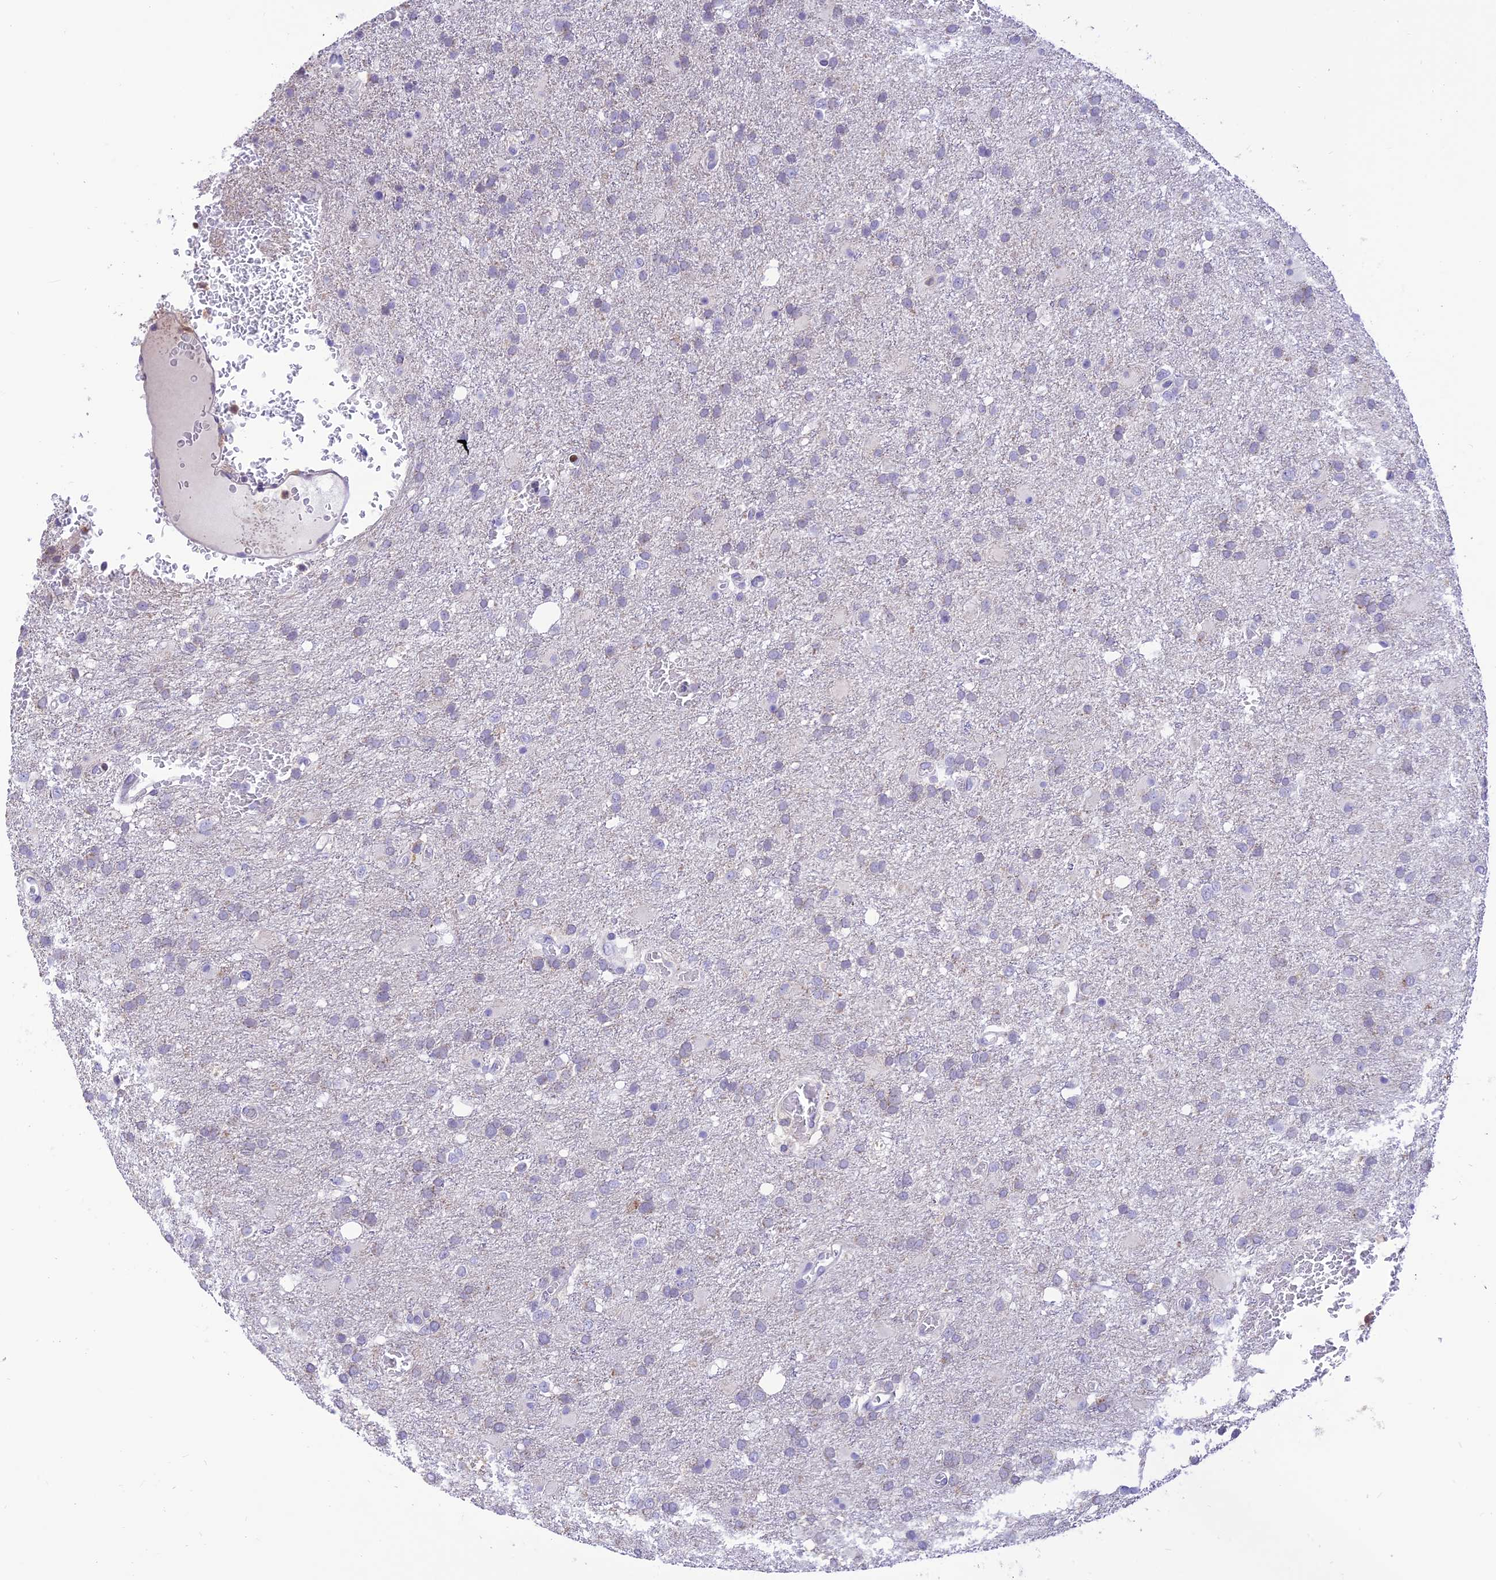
{"staining": {"intensity": "negative", "quantity": "none", "location": "none"}, "tissue": "glioma", "cell_type": "Tumor cells", "image_type": "cancer", "snomed": [{"axis": "morphology", "description": "Glioma, malignant, High grade"}, {"axis": "topography", "description": "Brain"}], "caption": "DAB immunohistochemical staining of malignant glioma (high-grade) demonstrates no significant positivity in tumor cells.", "gene": "FAM186B", "patient": {"sex": "female", "age": 74}}